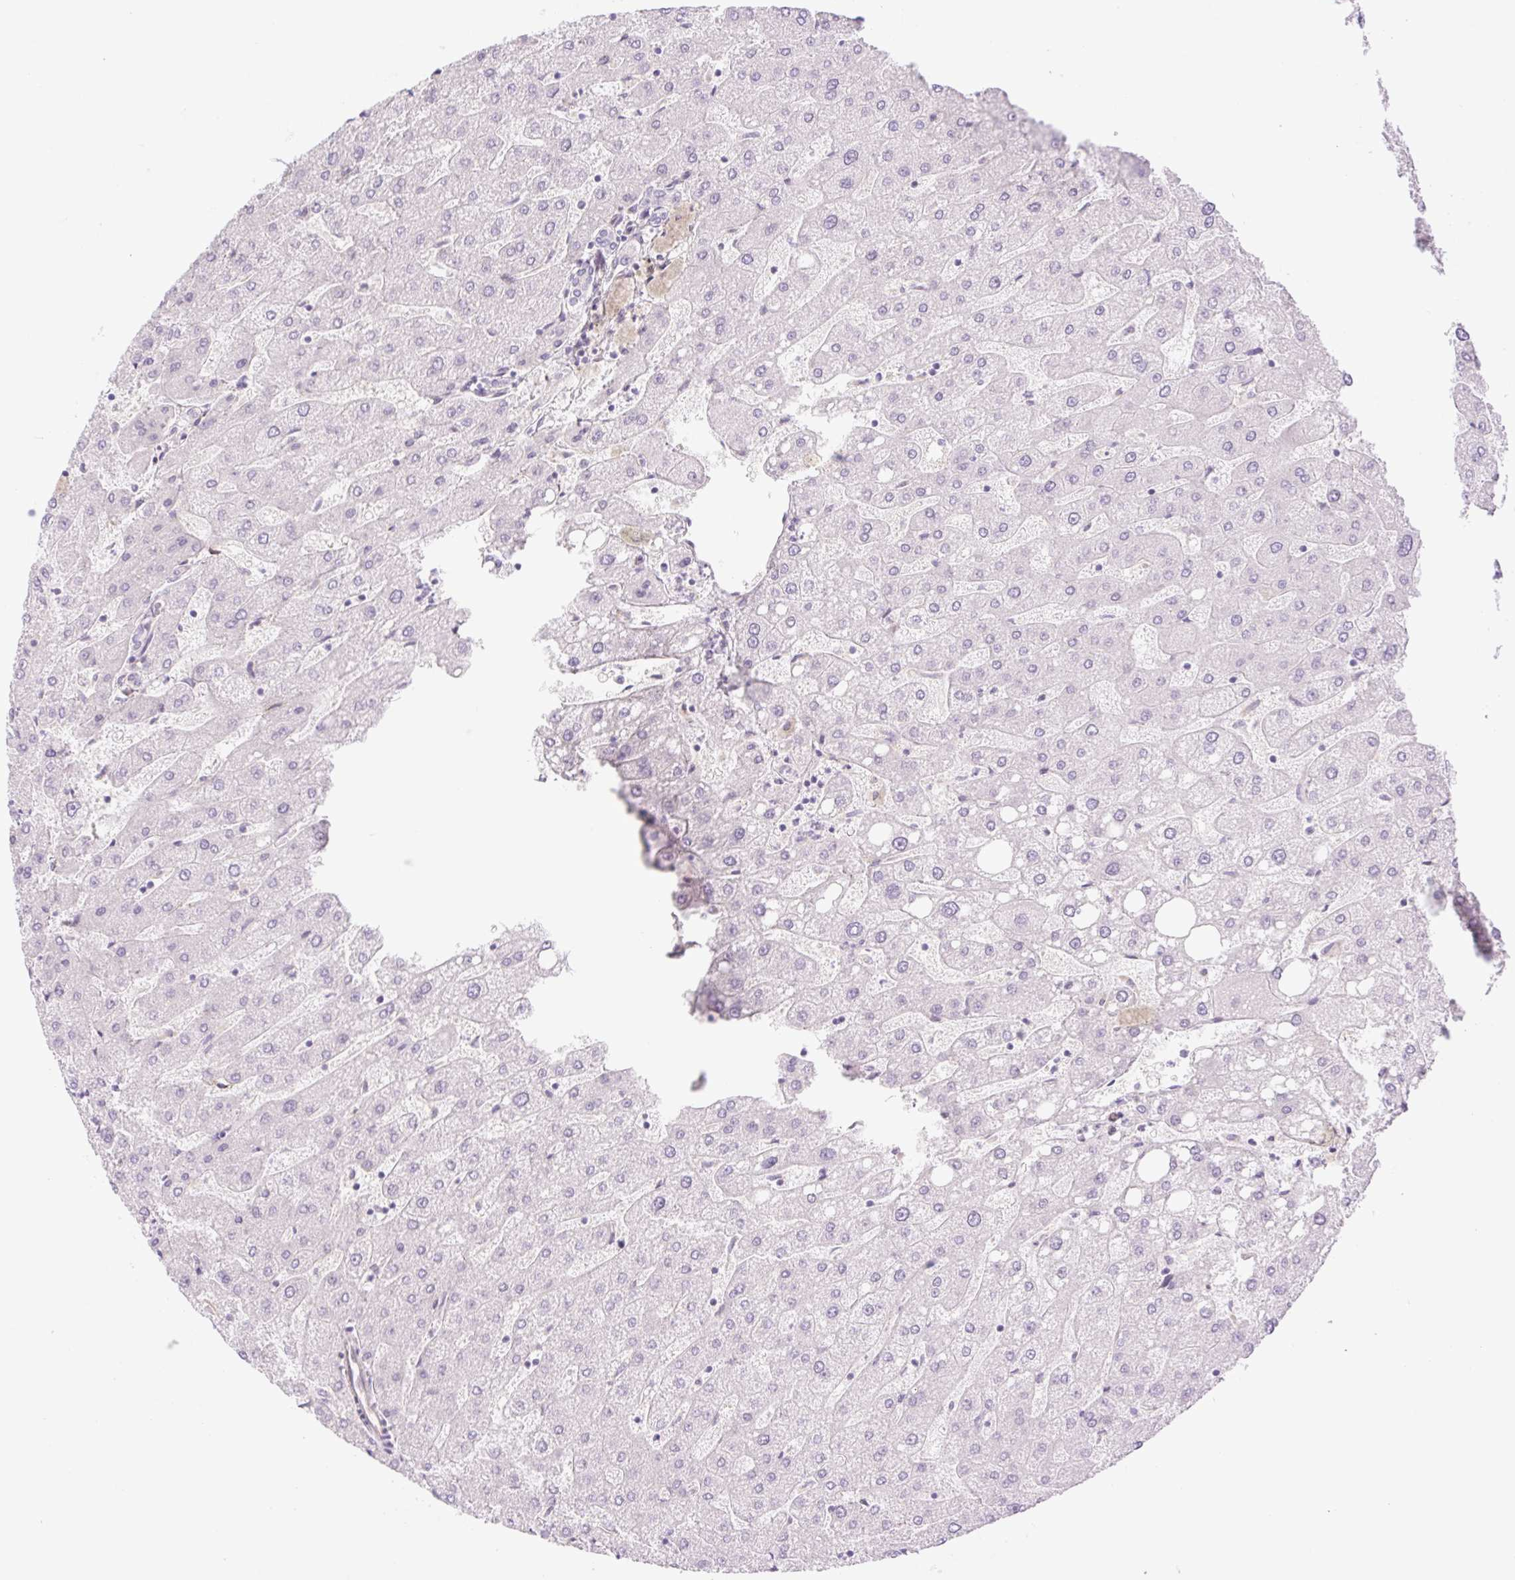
{"staining": {"intensity": "negative", "quantity": "none", "location": "none"}, "tissue": "liver", "cell_type": "Cholangiocytes", "image_type": "normal", "snomed": [{"axis": "morphology", "description": "Normal tissue, NOS"}, {"axis": "topography", "description": "Liver"}], "caption": "Cholangiocytes are negative for brown protein staining in unremarkable liver. Brightfield microscopy of immunohistochemistry stained with DAB (brown) and hematoxylin (blue), captured at high magnification.", "gene": "COL5A1", "patient": {"sex": "male", "age": 67}}